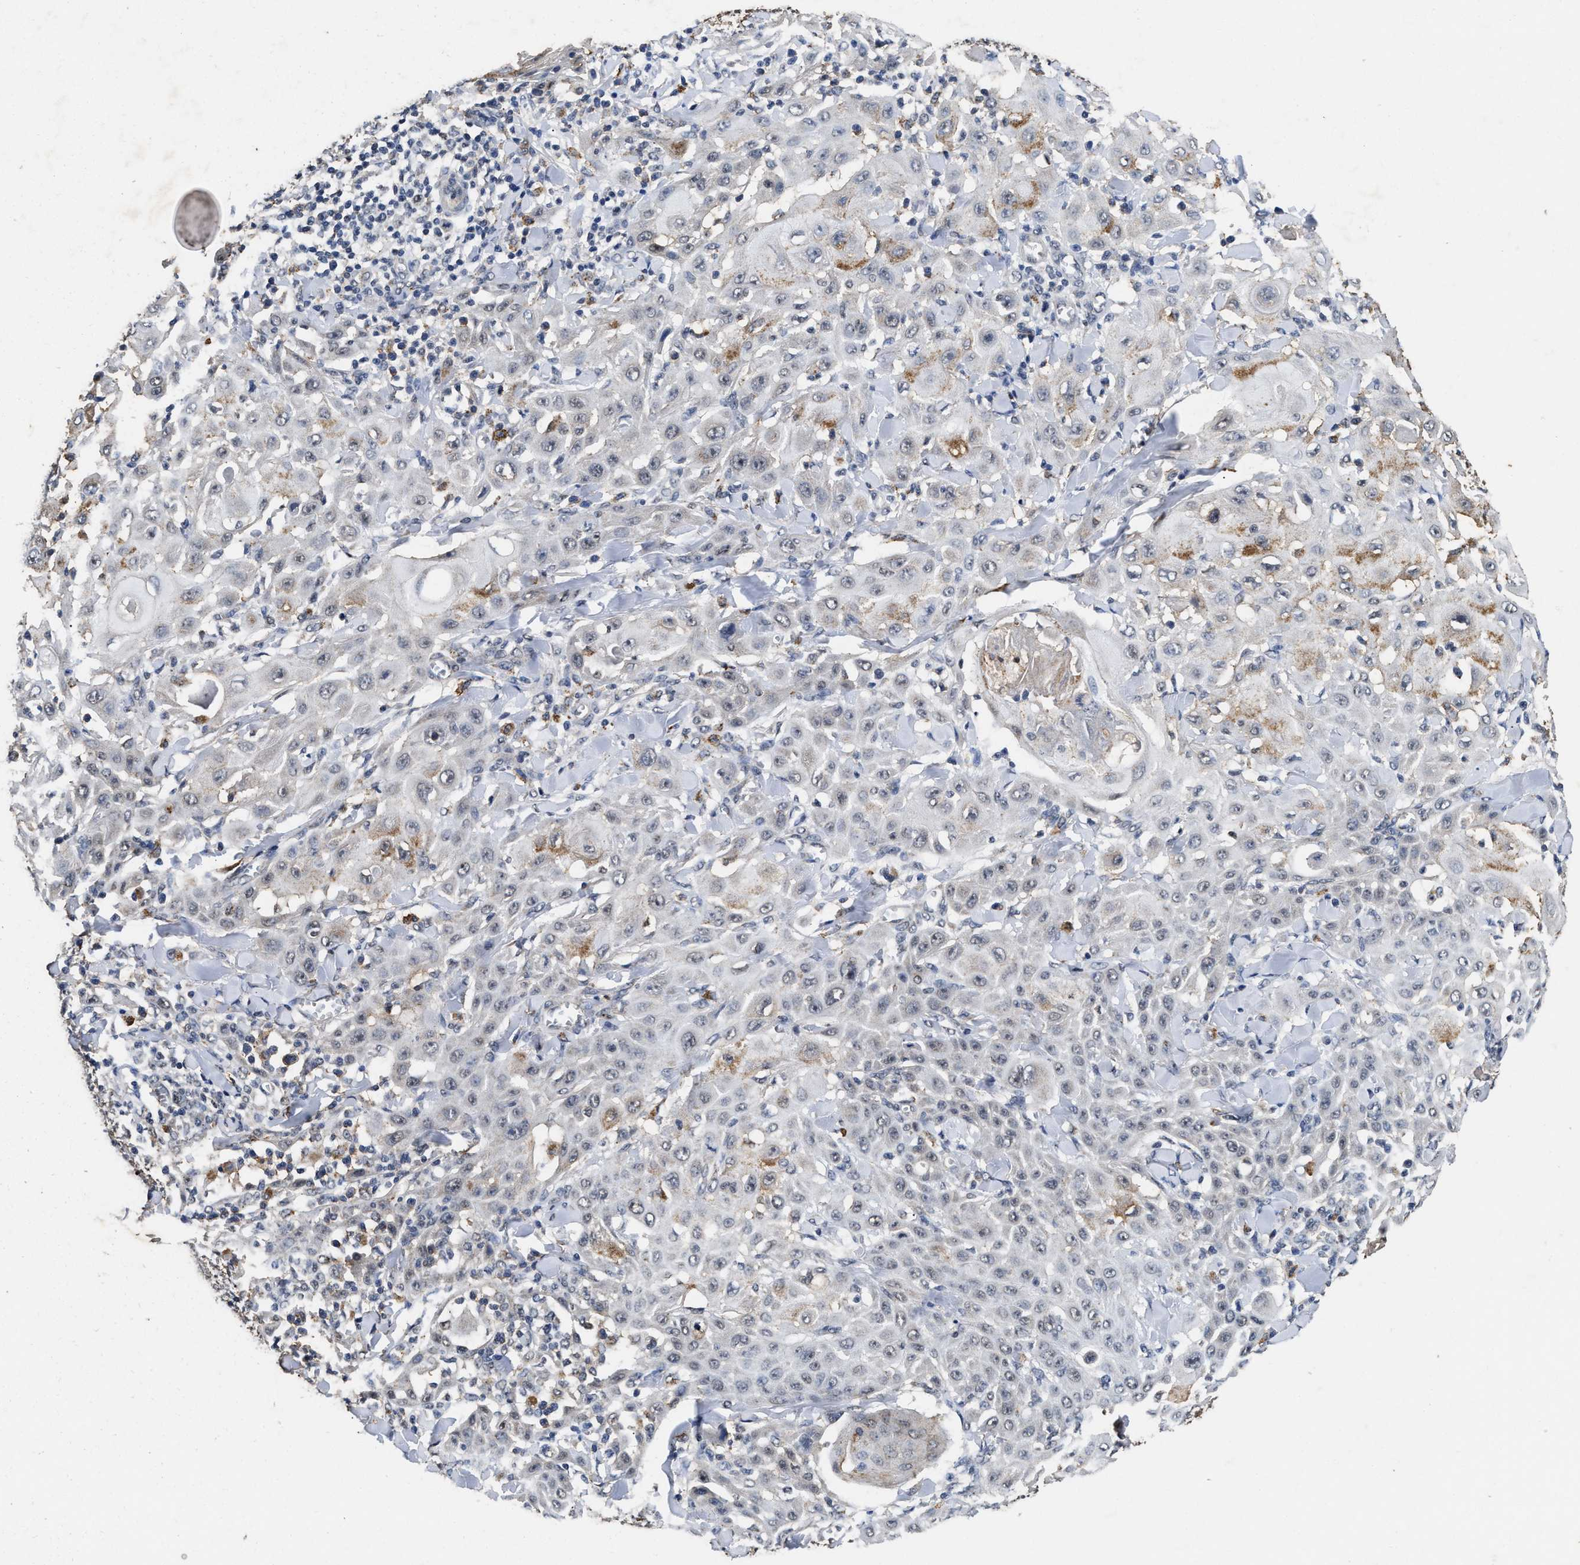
{"staining": {"intensity": "negative", "quantity": "none", "location": "none"}, "tissue": "skin cancer", "cell_type": "Tumor cells", "image_type": "cancer", "snomed": [{"axis": "morphology", "description": "Squamous cell carcinoma, NOS"}, {"axis": "topography", "description": "Skin"}], "caption": "High magnification brightfield microscopy of skin squamous cell carcinoma stained with DAB (3,3'-diaminobenzidine) (brown) and counterstained with hematoxylin (blue): tumor cells show no significant expression. (Brightfield microscopy of DAB immunohistochemistry (IHC) at high magnification).", "gene": "ACOX1", "patient": {"sex": "male", "age": 24}}